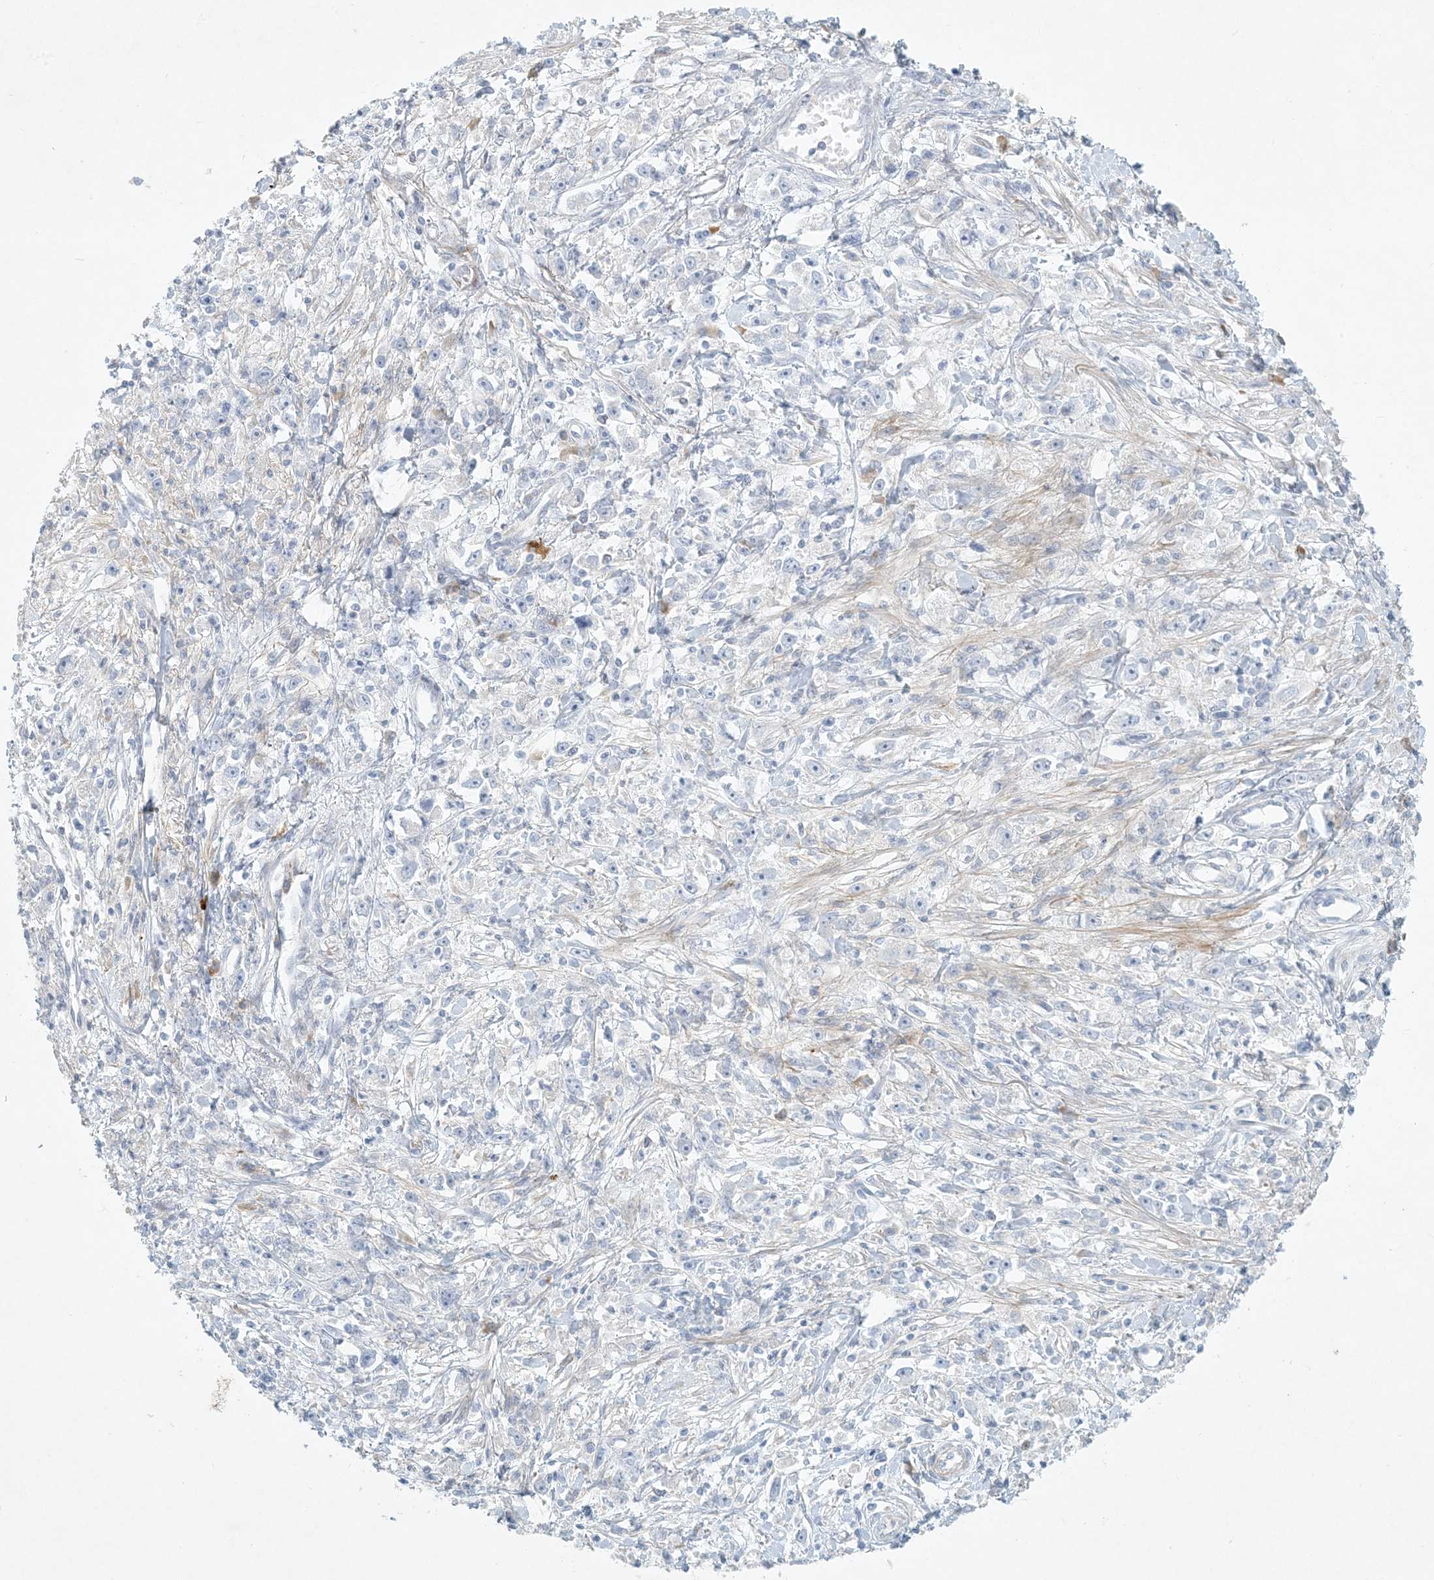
{"staining": {"intensity": "negative", "quantity": "none", "location": "none"}, "tissue": "stomach cancer", "cell_type": "Tumor cells", "image_type": "cancer", "snomed": [{"axis": "morphology", "description": "Adenocarcinoma, NOS"}, {"axis": "topography", "description": "Stomach"}], "caption": "High magnification brightfield microscopy of stomach cancer stained with DAB (brown) and counterstained with hematoxylin (blue): tumor cells show no significant staining.", "gene": "ZNF385D", "patient": {"sex": "female", "age": 59}}